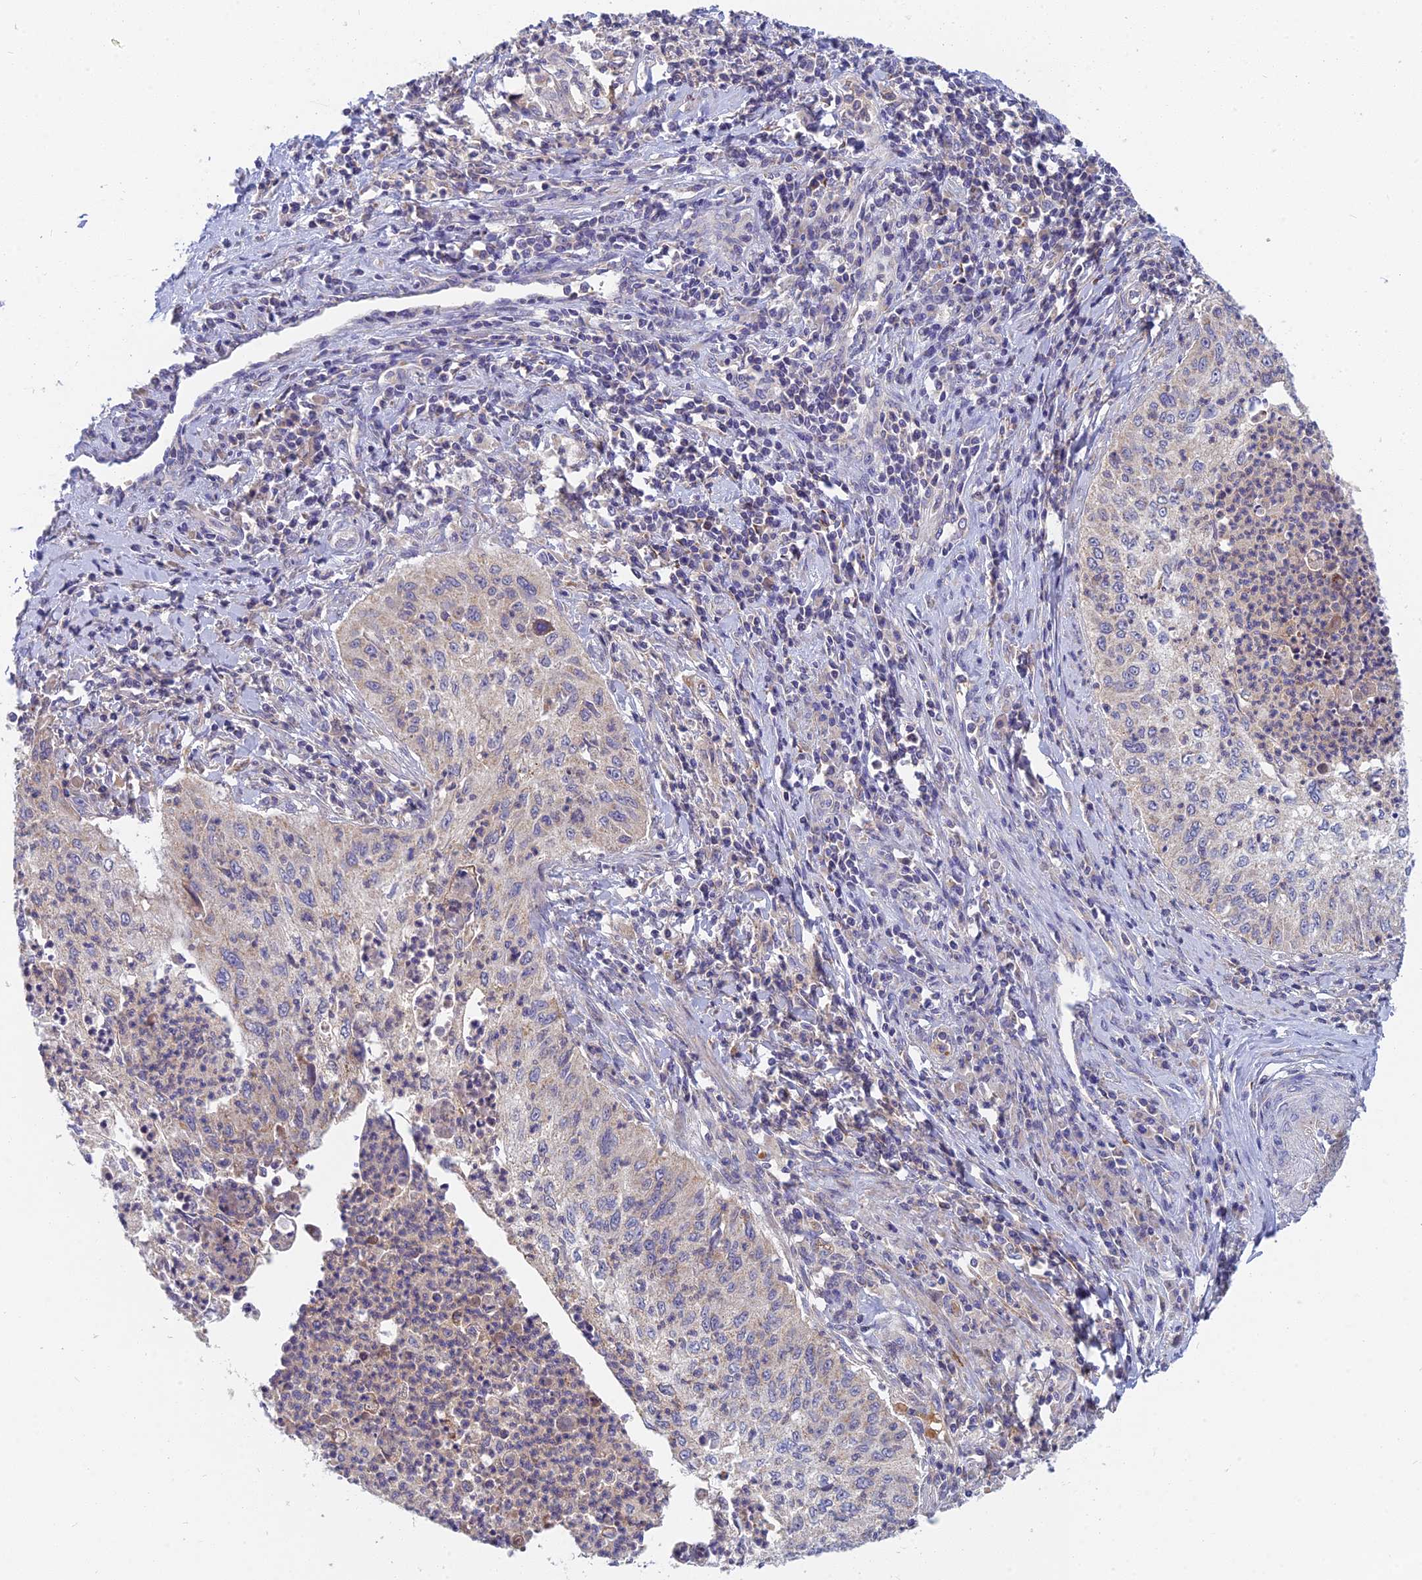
{"staining": {"intensity": "weak", "quantity": "<25%", "location": "cytoplasmic/membranous"}, "tissue": "cervical cancer", "cell_type": "Tumor cells", "image_type": "cancer", "snomed": [{"axis": "morphology", "description": "Squamous cell carcinoma, NOS"}, {"axis": "topography", "description": "Cervix"}], "caption": "Squamous cell carcinoma (cervical) was stained to show a protein in brown. There is no significant positivity in tumor cells. The staining was performed using DAB (3,3'-diaminobenzidine) to visualize the protein expression in brown, while the nuclei were stained in blue with hematoxylin (Magnification: 20x).", "gene": "CACNA1B", "patient": {"sex": "female", "age": 30}}